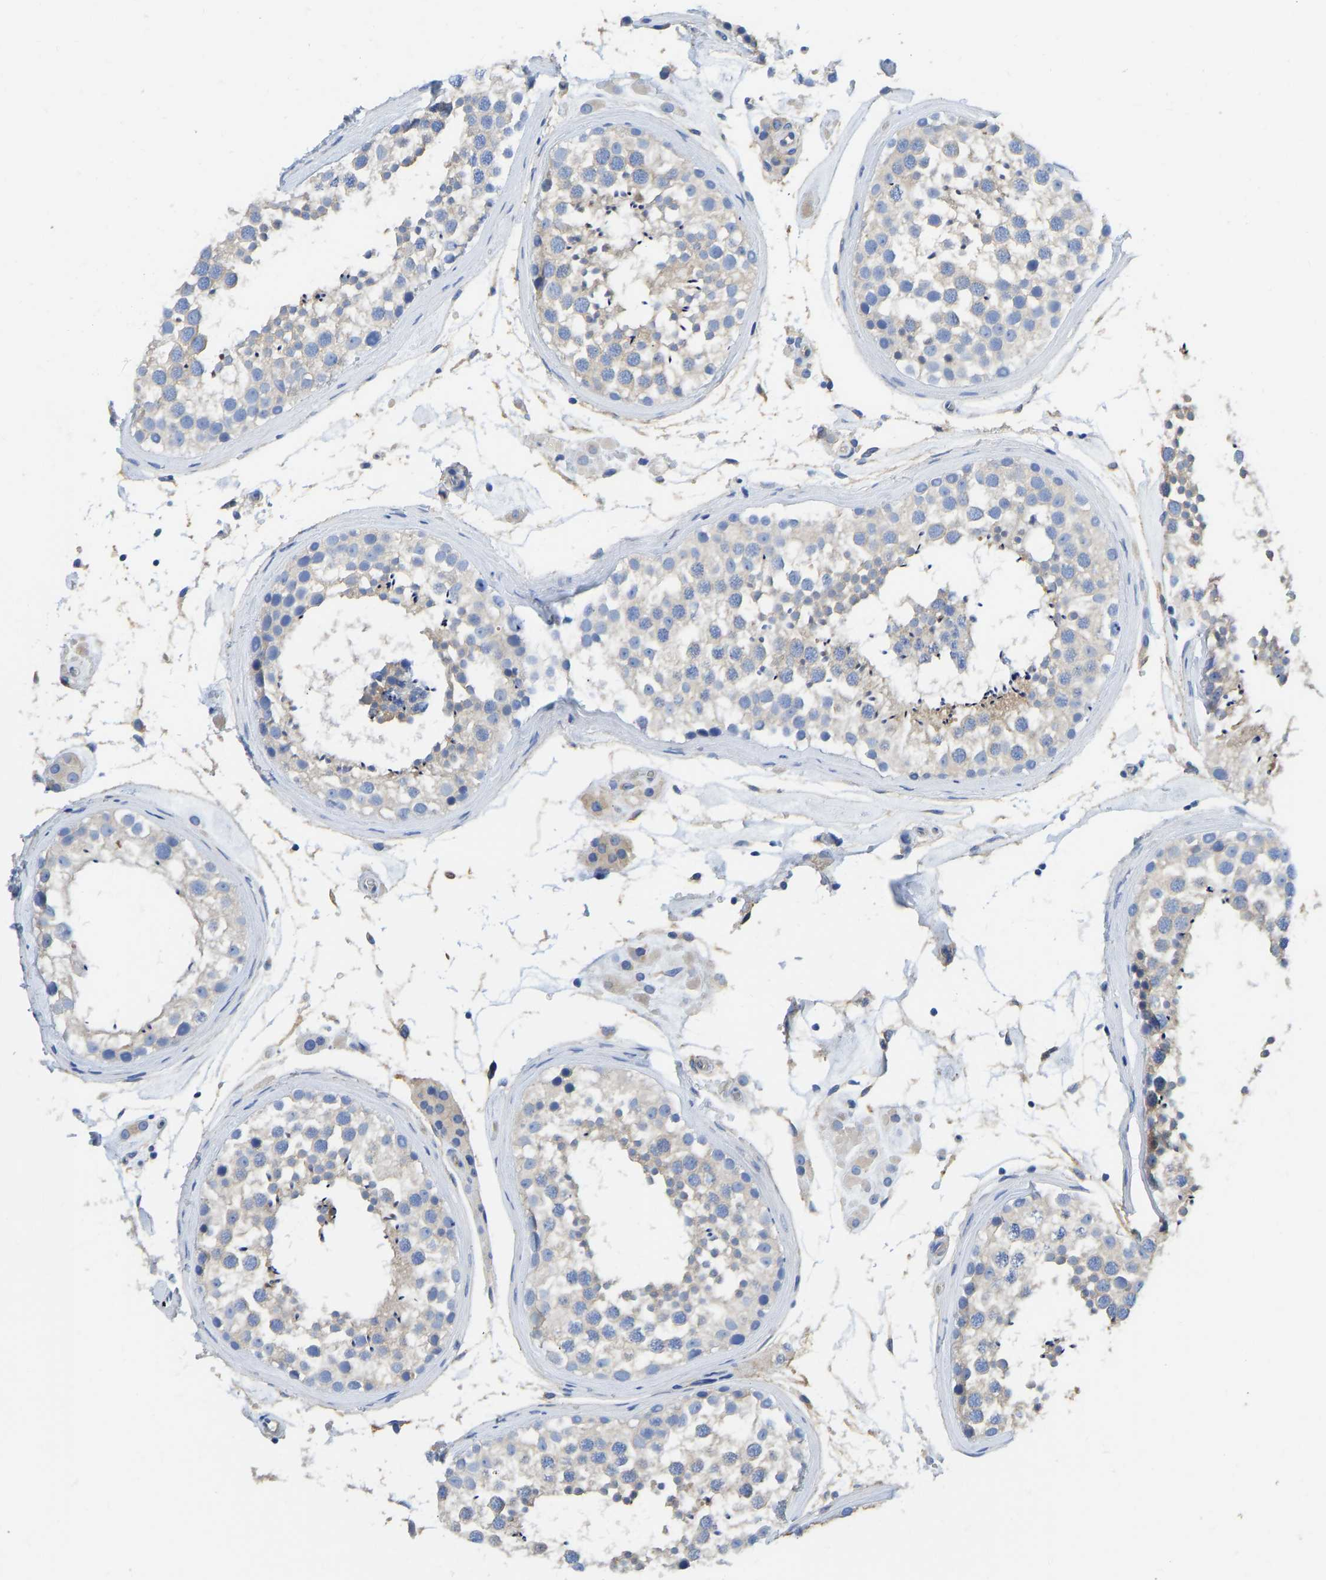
{"staining": {"intensity": "weak", "quantity": "<25%", "location": "cytoplasmic/membranous"}, "tissue": "testis", "cell_type": "Cells in seminiferous ducts", "image_type": "normal", "snomed": [{"axis": "morphology", "description": "Normal tissue, NOS"}, {"axis": "topography", "description": "Testis"}], "caption": "An immunohistochemistry (IHC) histopathology image of benign testis is shown. There is no staining in cells in seminiferous ducts of testis.", "gene": "CHAD", "patient": {"sex": "male", "age": 46}}